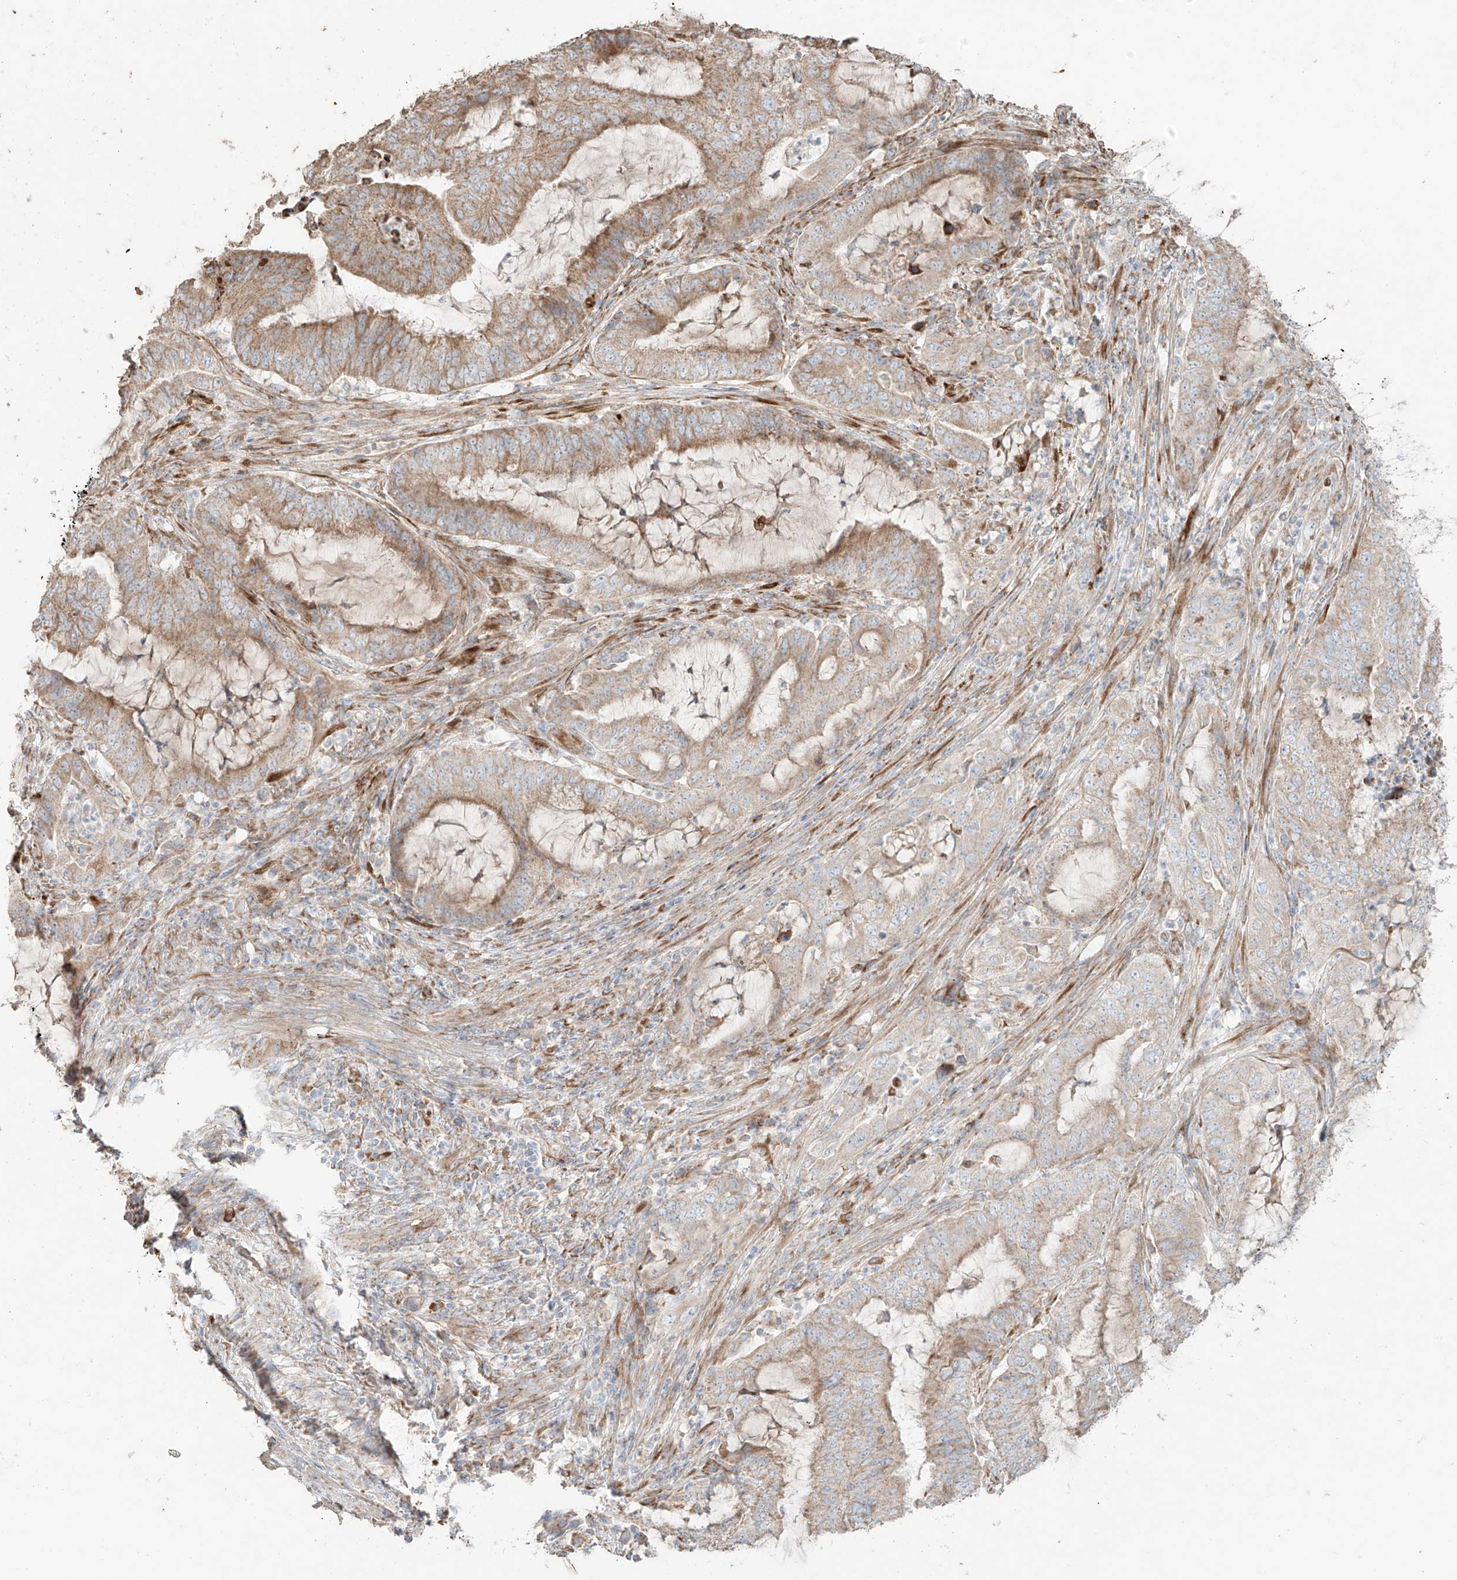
{"staining": {"intensity": "weak", "quantity": ">75%", "location": "cytoplasmic/membranous"}, "tissue": "endometrial cancer", "cell_type": "Tumor cells", "image_type": "cancer", "snomed": [{"axis": "morphology", "description": "Adenocarcinoma, NOS"}, {"axis": "topography", "description": "Endometrium"}], "caption": "The image displays staining of adenocarcinoma (endometrial), revealing weak cytoplasmic/membranous protein expression (brown color) within tumor cells. The staining was performed using DAB (3,3'-diaminobenzidine) to visualize the protein expression in brown, while the nuclei were stained in blue with hematoxylin (Magnification: 20x).", "gene": "COLGALT2", "patient": {"sex": "female", "age": 51}}